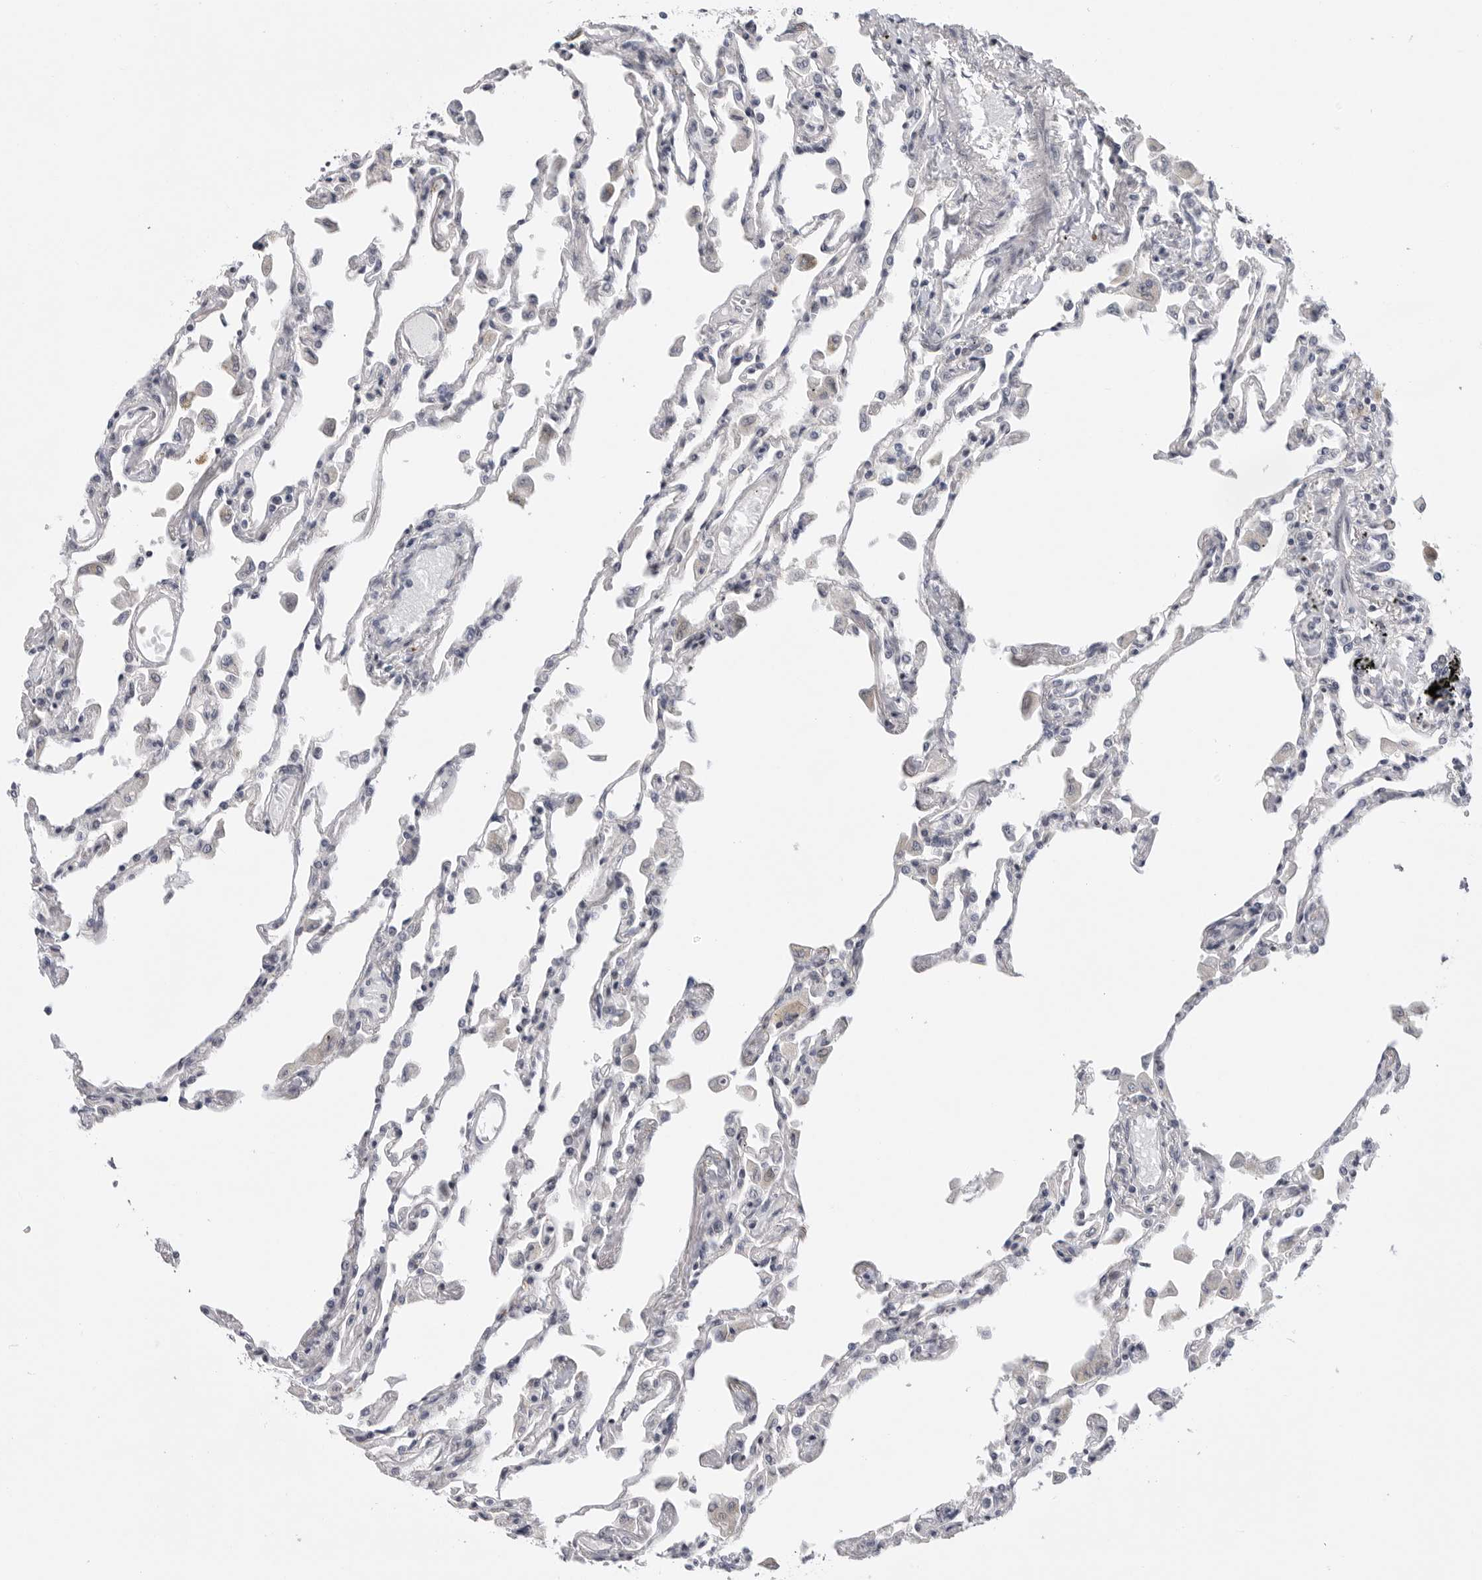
{"staining": {"intensity": "negative", "quantity": "none", "location": "none"}, "tissue": "lung", "cell_type": "Alveolar cells", "image_type": "normal", "snomed": [{"axis": "morphology", "description": "Normal tissue, NOS"}, {"axis": "topography", "description": "Bronchus"}, {"axis": "topography", "description": "Lung"}], "caption": "Image shows no protein positivity in alveolar cells of normal lung. The staining is performed using DAB brown chromogen with nuclei counter-stained in using hematoxylin.", "gene": "FBXO43", "patient": {"sex": "female", "age": 49}}